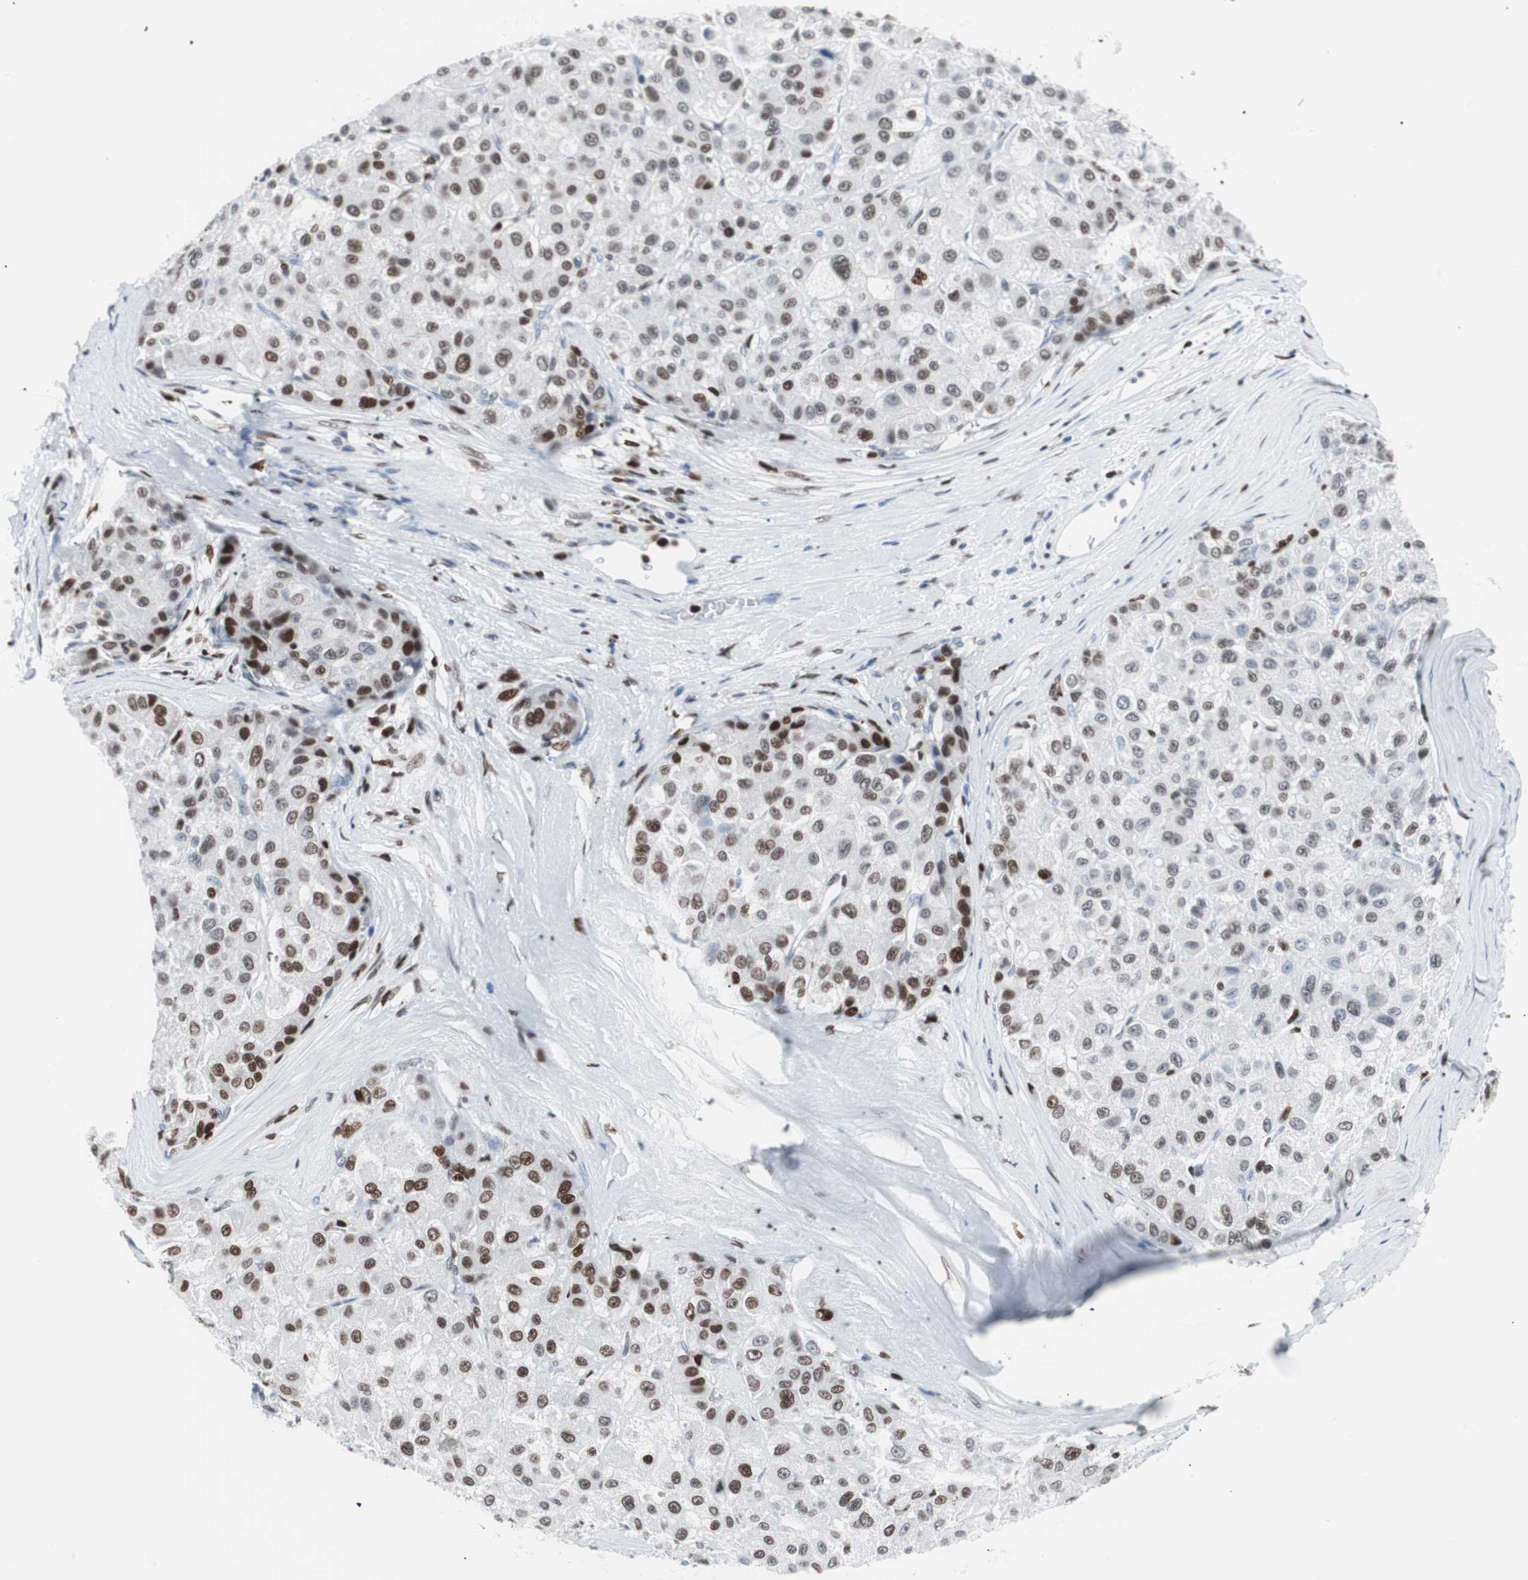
{"staining": {"intensity": "strong", "quantity": "<25%", "location": "nuclear"}, "tissue": "liver cancer", "cell_type": "Tumor cells", "image_type": "cancer", "snomed": [{"axis": "morphology", "description": "Carcinoma, Hepatocellular, NOS"}, {"axis": "topography", "description": "Liver"}], "caption": "Immunohistochemical staining of human liver cancer (hepatocellular carcinoma) displays medium levels of strong nuclear staining in approximately <25% of tumor cells.", "gene": "CEBPB", "patient": {"sex": "male", "age": 80}}